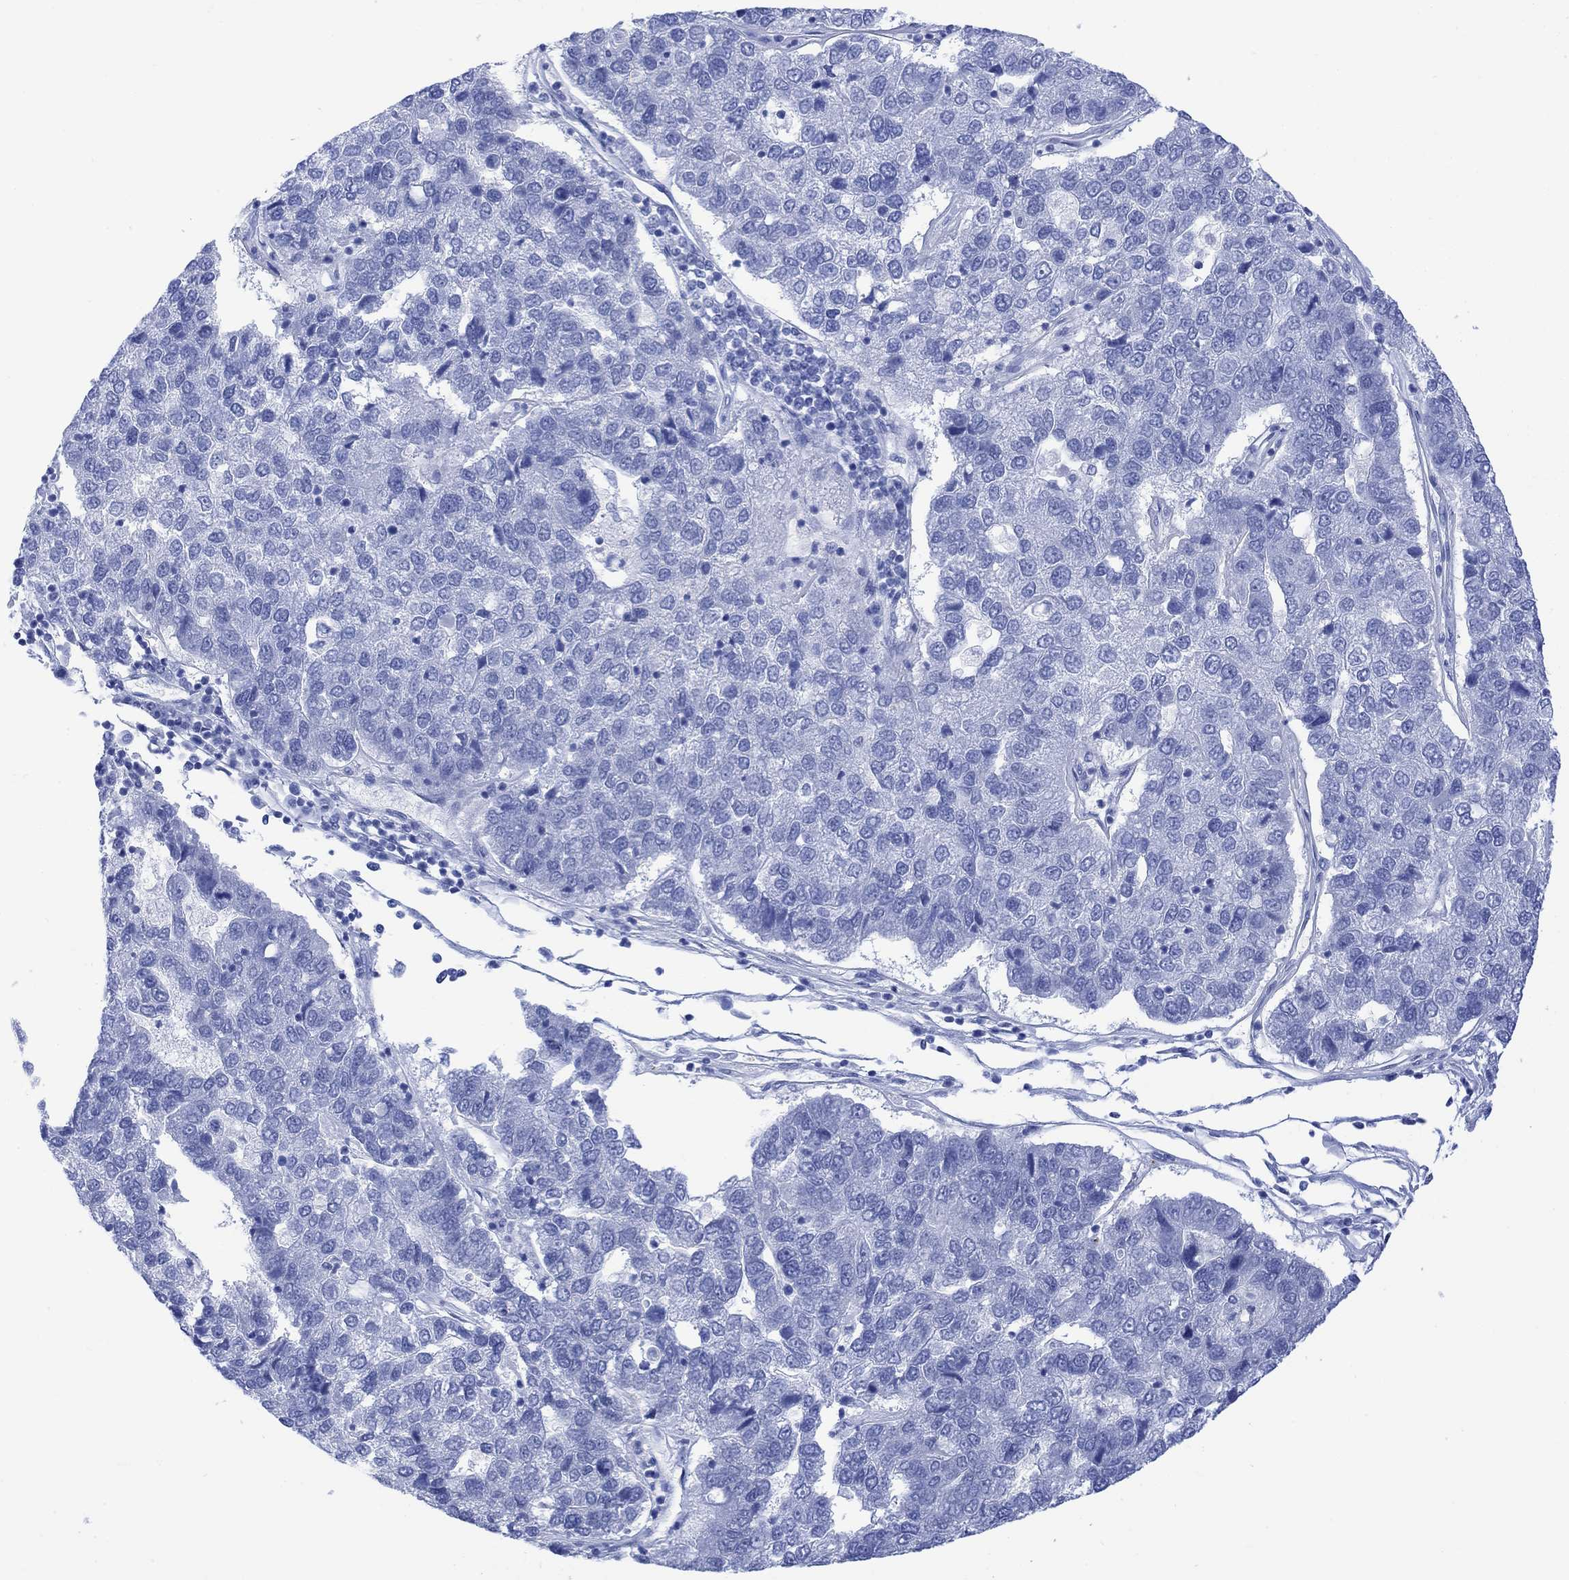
{"staining": {"intensity": "negative", "quantity": "none", "location": "none"}, "tissue": "pancreatic cancer", "cell_type": "Tumor cells", "image_type": "cancer", "snomed": [{"axis": "morphology", "description": "Adenocarcinoma, NOS"}, {"axis": "topography", "description": "Pancreas"}], "caption": "An IHC histopathology image of pancreatic cancer is shown. There is no staining in tumor cells of pancreatic cancer.", "gene": "CELF4", "patient": {"sex": "female", "age": 61}}